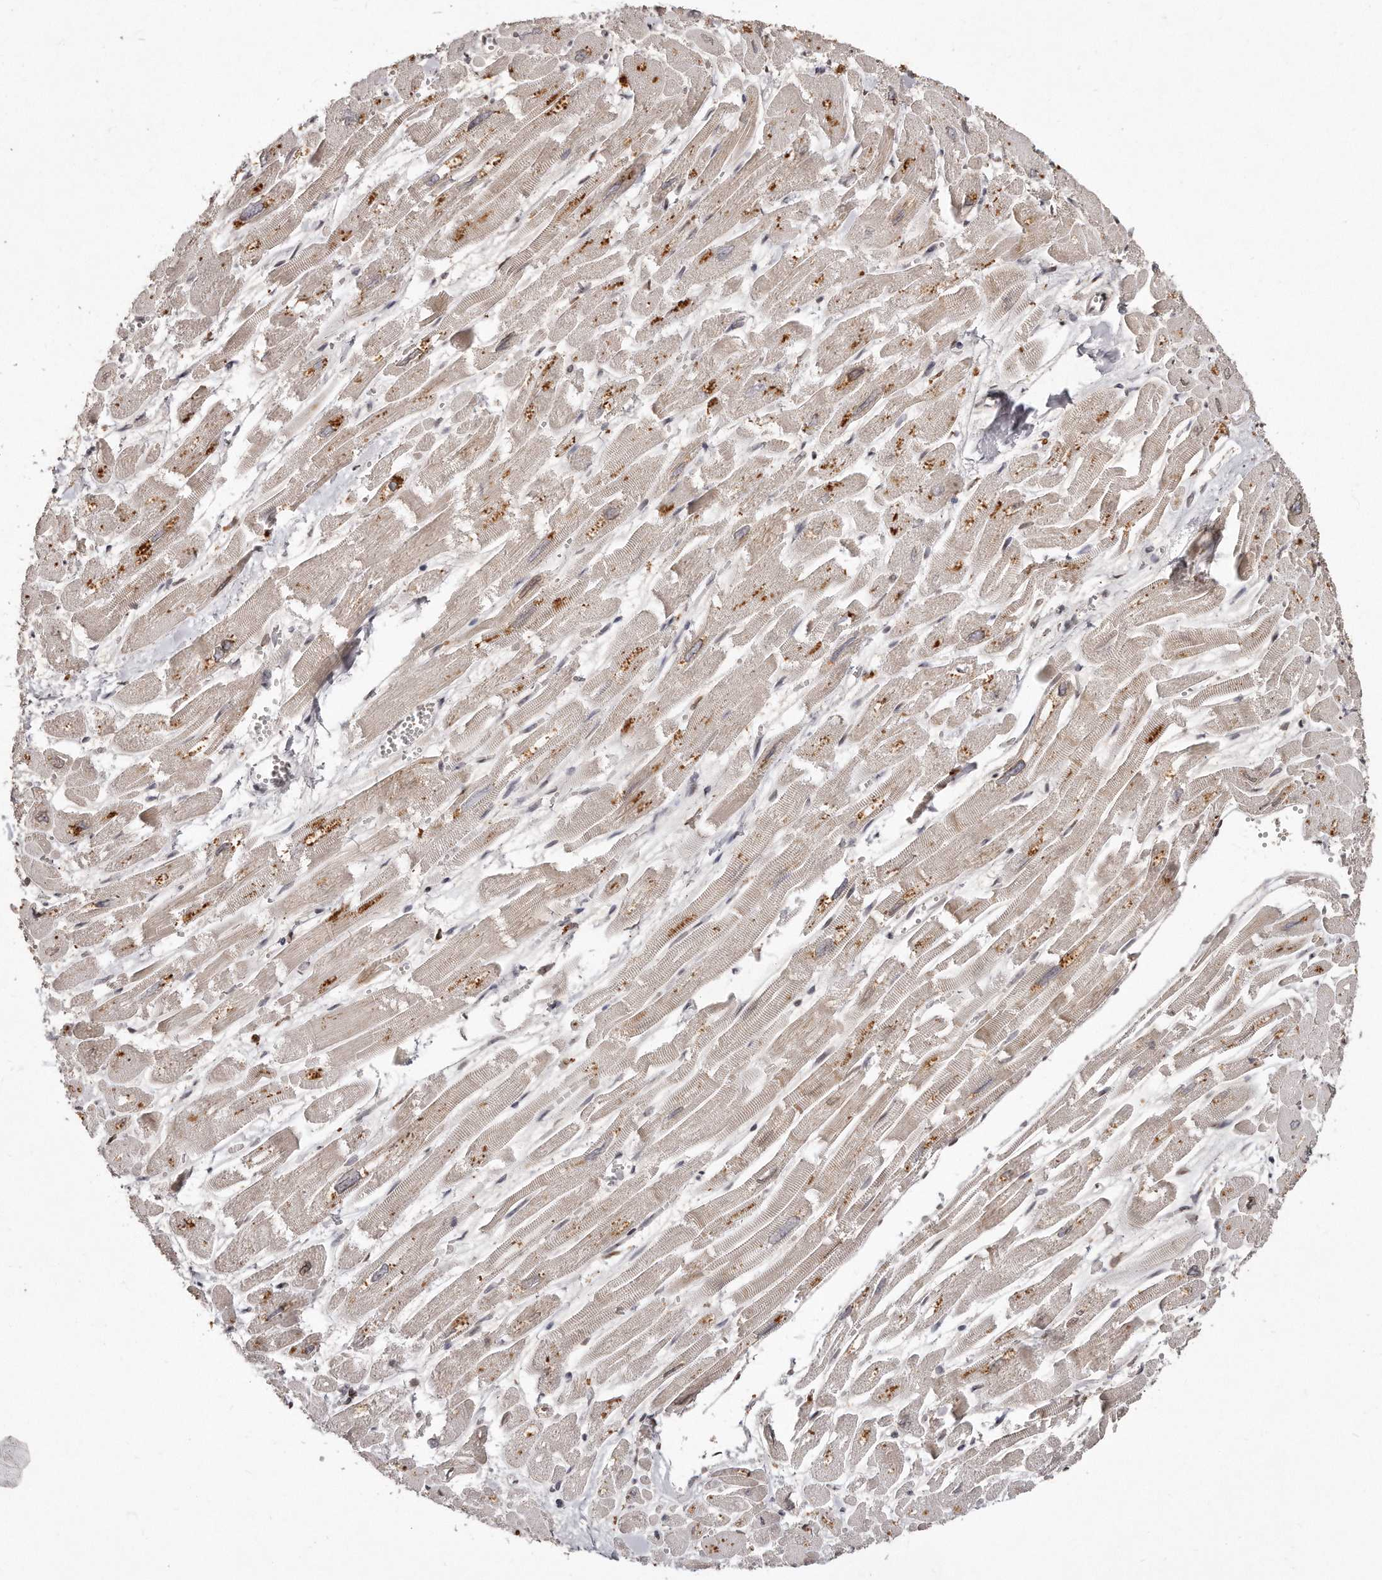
{"staining": {"intensity": "moderate", "quantity": "25%-75%", "location": "cytoplasmic/membranous"}, "tissue": "heart muscle", "cell_type": "Cardiomyocytes", "image_type": "normal", "snomed": [{"axis": "morphology", "description": "Normal tissue, NOS"}, {"axis": "topography", "description": "Heart"}], "caption": "Cardiomyocytes exhibit medium levels of moderate cytoplasmic/membranous staining in about 25%-75% of cells in normal heart muscle.", "gene": "HASPIN", "patient": {"sex": "male", "age": 54}}